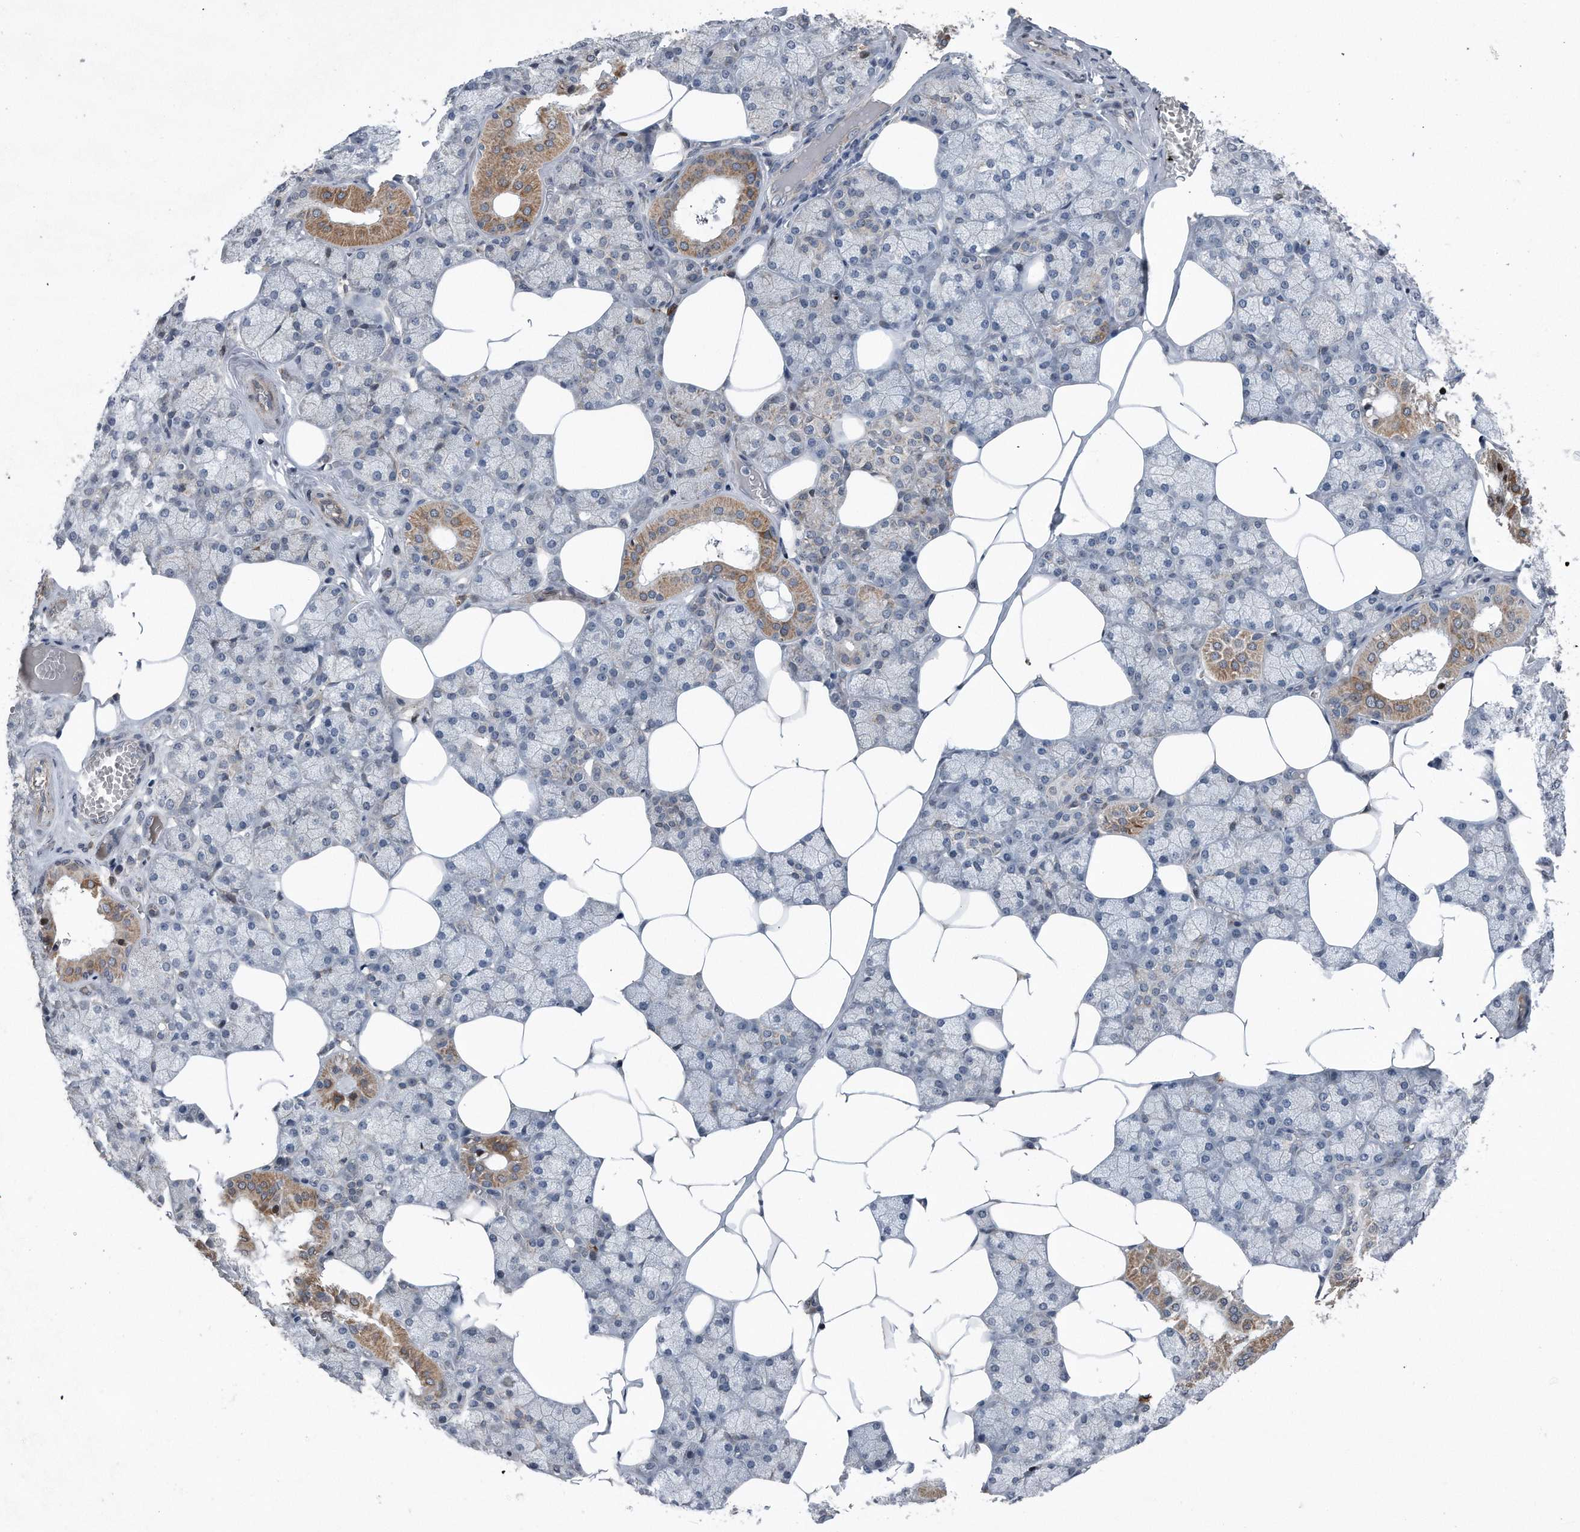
{"staining": {"intensity": "moderate", "quantity": "<25%", "location": "cytoplasmic/membranous"}, "tissue": "salivary gland", "cell_type": "Glandular cells", "image_type": "normal", "snomed": [{"axis": "morphology", "description": "Normal tissue, NOS"}, {"axis": "topography", "description": "Salivary gland"}], "caption": "Immunohistochemistry photomicrograph of benign salivary gland: human salivary gland stained using IHC exhibits low levels of moderate protein expression localized specifically in the cytoplasmic/membranous of glandular cells, appearing as a cytoplasmic/membranous brown color.", "gene": "DST", "patient": {"sex": "male", "age": 62}}